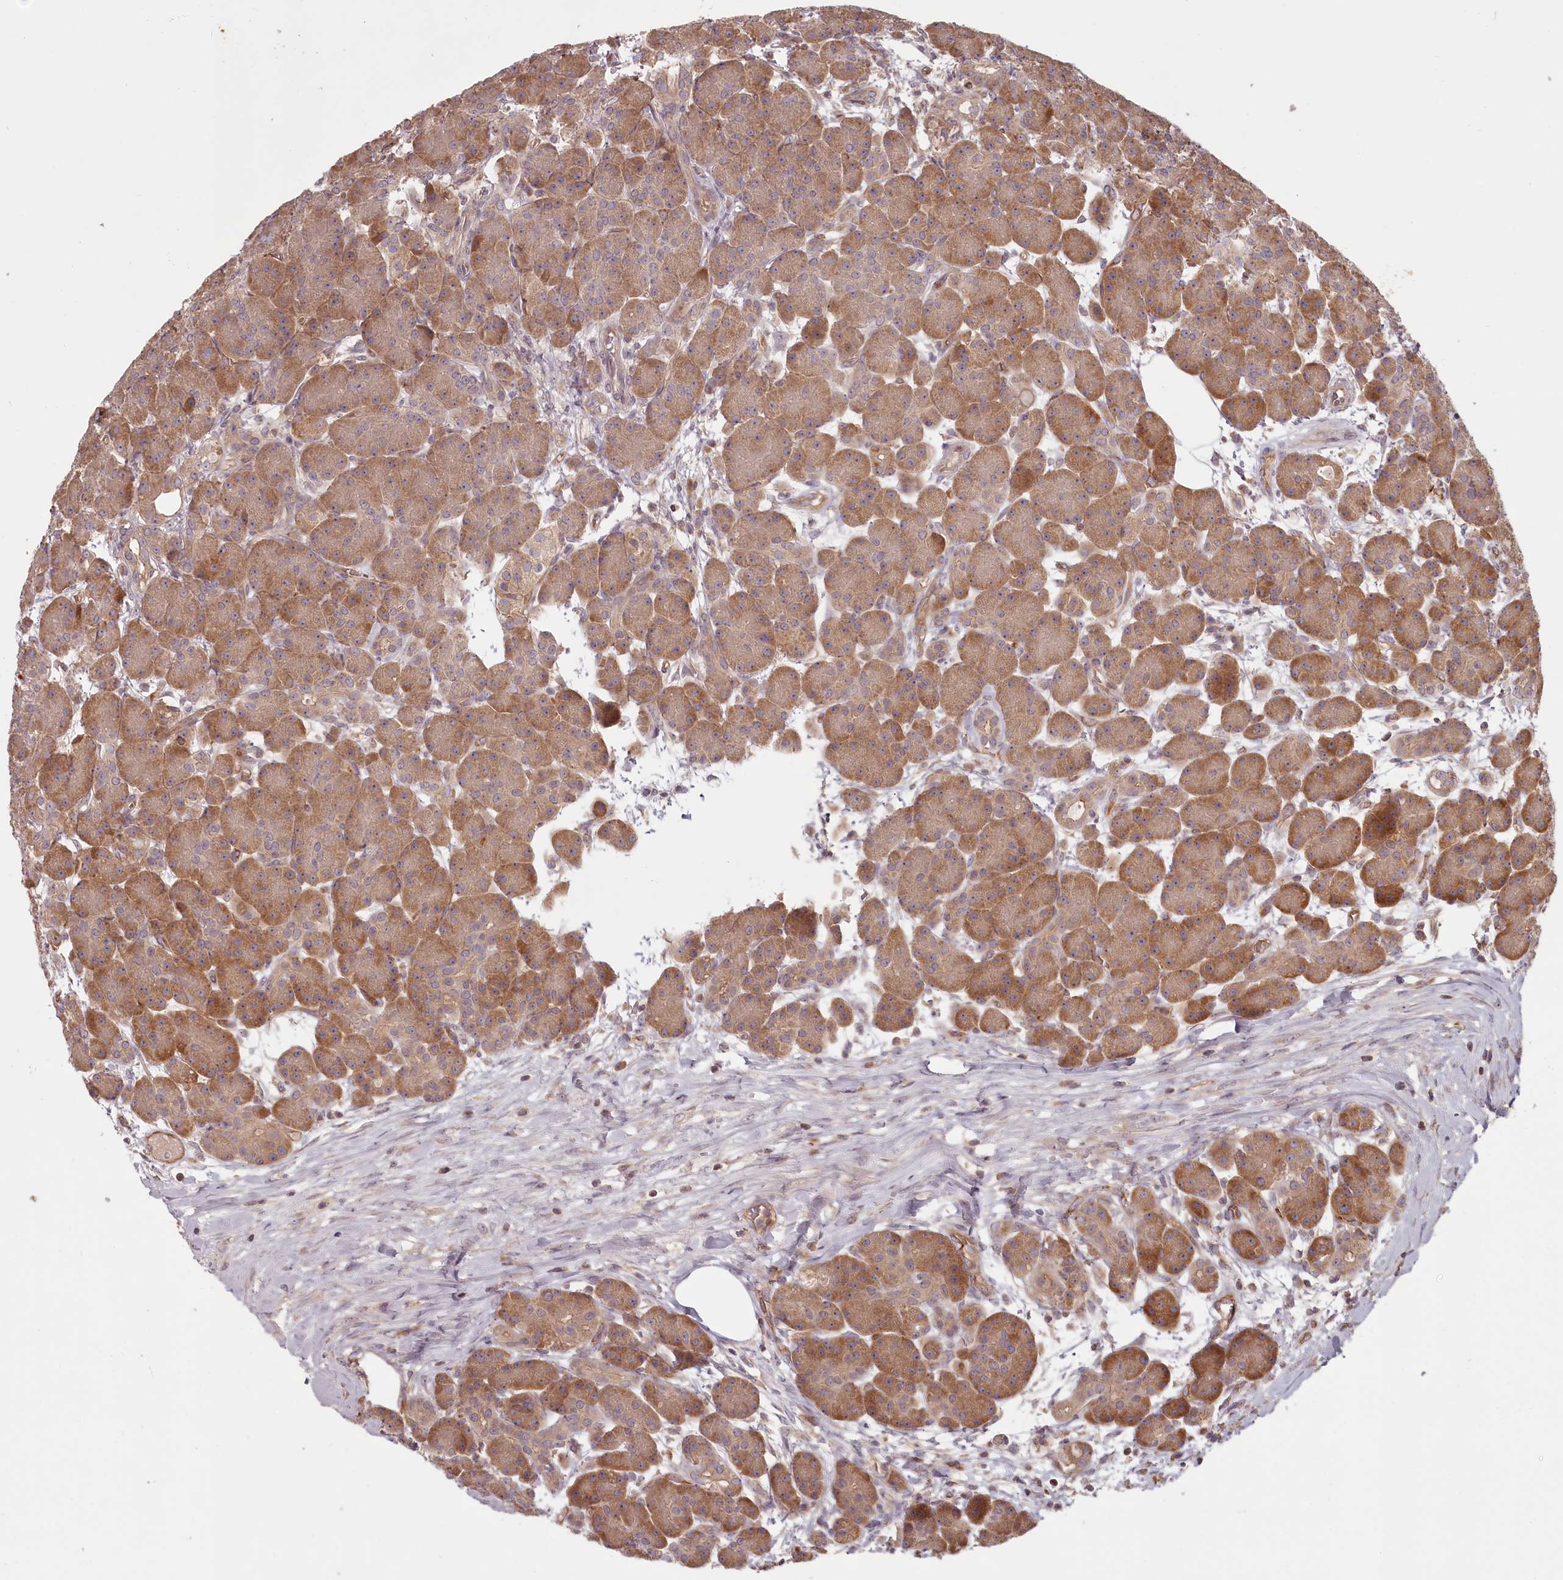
{"staining": {"intensity": "moderate", "quantity": ">75%", "location": "cytoplasmic/membranous"}, "tissue": "pancreas", "cell_type": "Exocrine glandular cells", "image_type": "normal", "snomed": [{"axis": "morphology", "description": "Normal tissue, NOS"}, {"axis": "topography", "description": "Pancreas"}], "caption": "Immunohistochemistry micrograph of benign pancreas stained for a protein (brown), which reveals medium levels of moderate cytoplasmic/membranous positivity in about >75% of exocrine glandular cells.", "gene": "TMIE", "patient": {"sex": "male", "age": 63}}